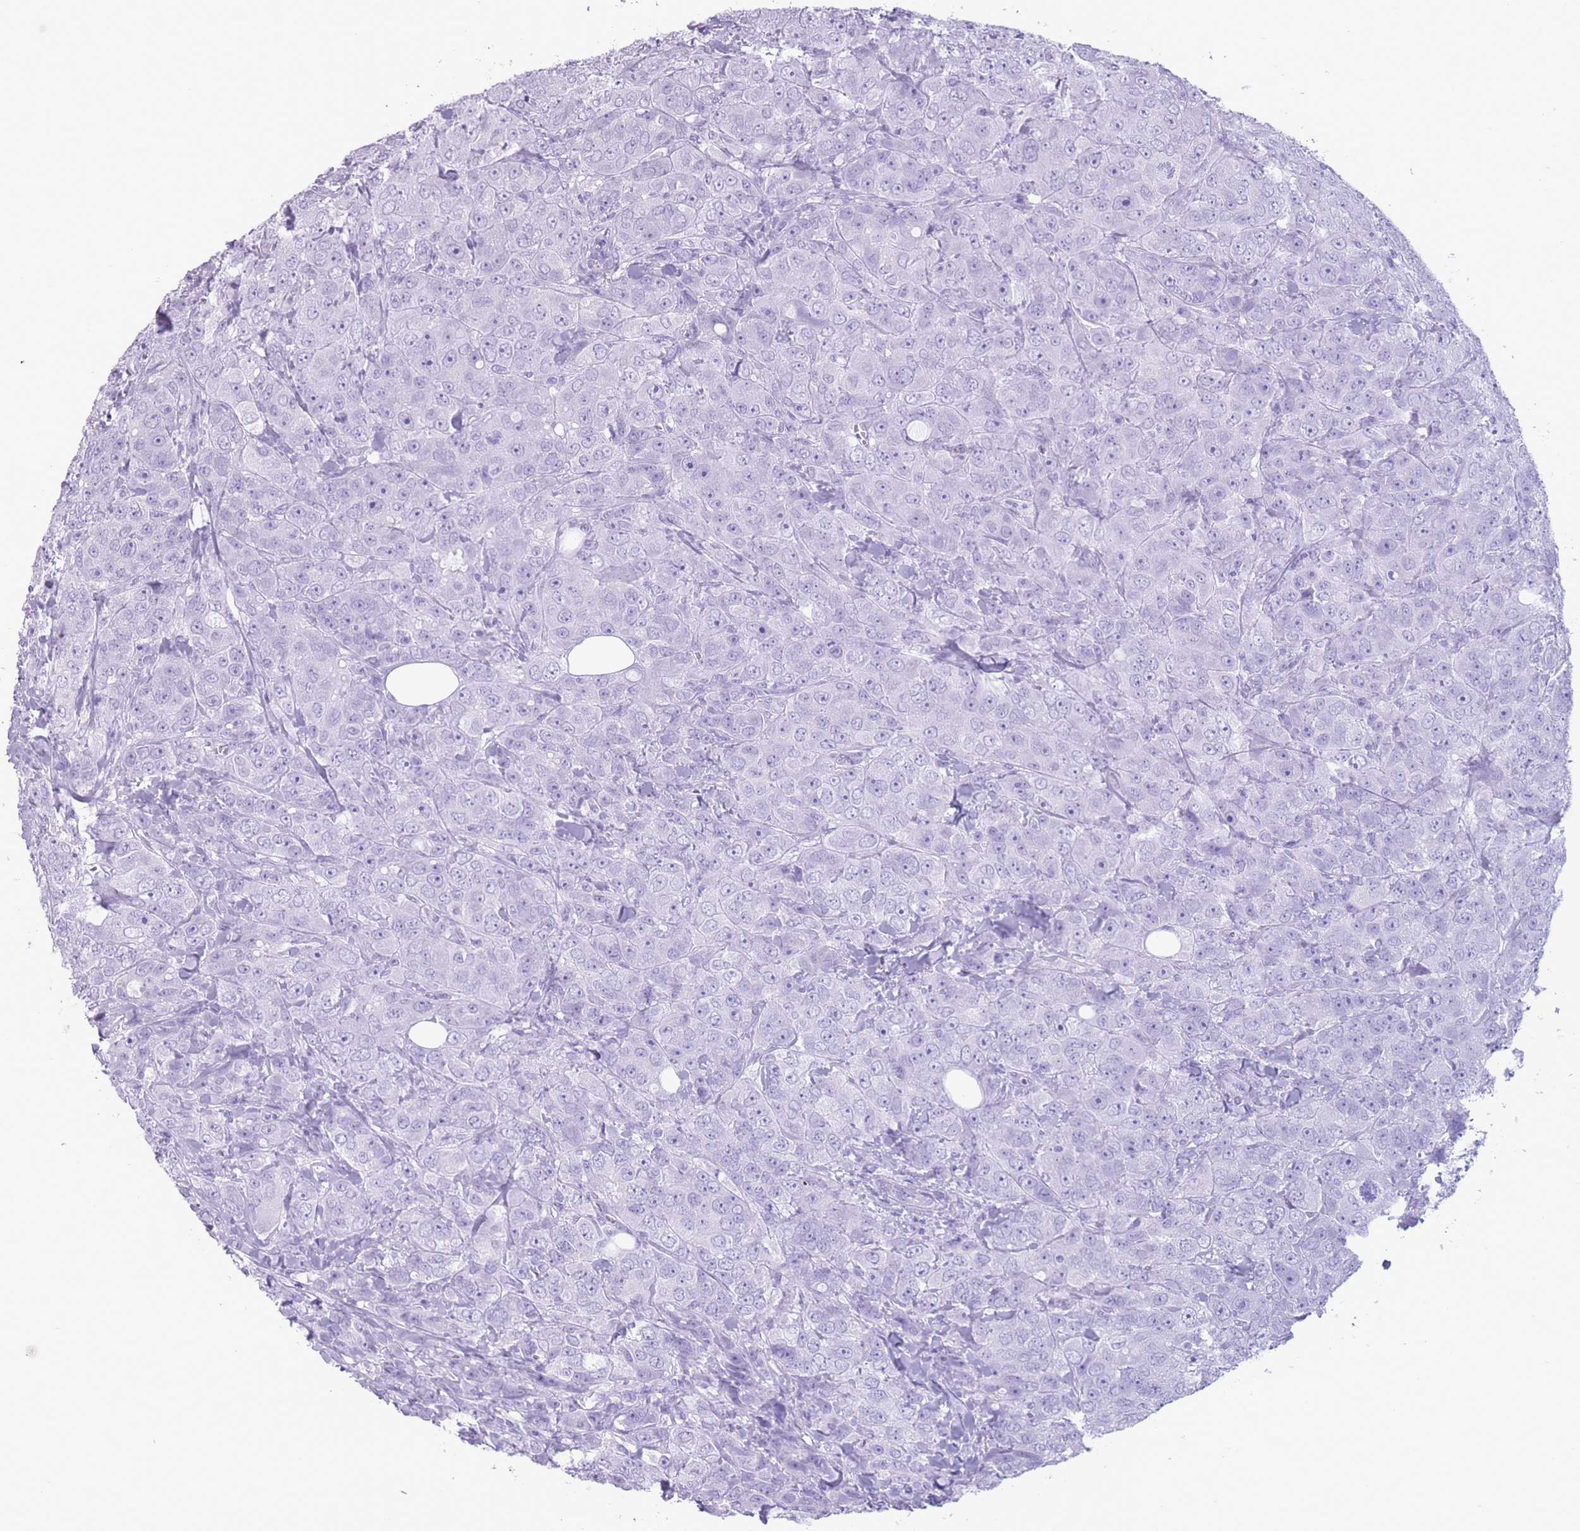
{"staining": {"intensity": "negative", "quantity": "none", "location": "none"}, "tissue": "breast cancer", "cell_type": "Tumor cells", "image_type": "cancer", "snomed": [{"axis": "morphology", "description": "Duct carcinoma"}, {"axis": "topography", "description": "Breast"}], "caption": "DAB immunohistochemical staining of human breast cancer (invasive ductal carcinoma) reveals no significant expression in tumor cells.", "gene": "OR4F21", "patient": {"sex": "female", "age": 43}}